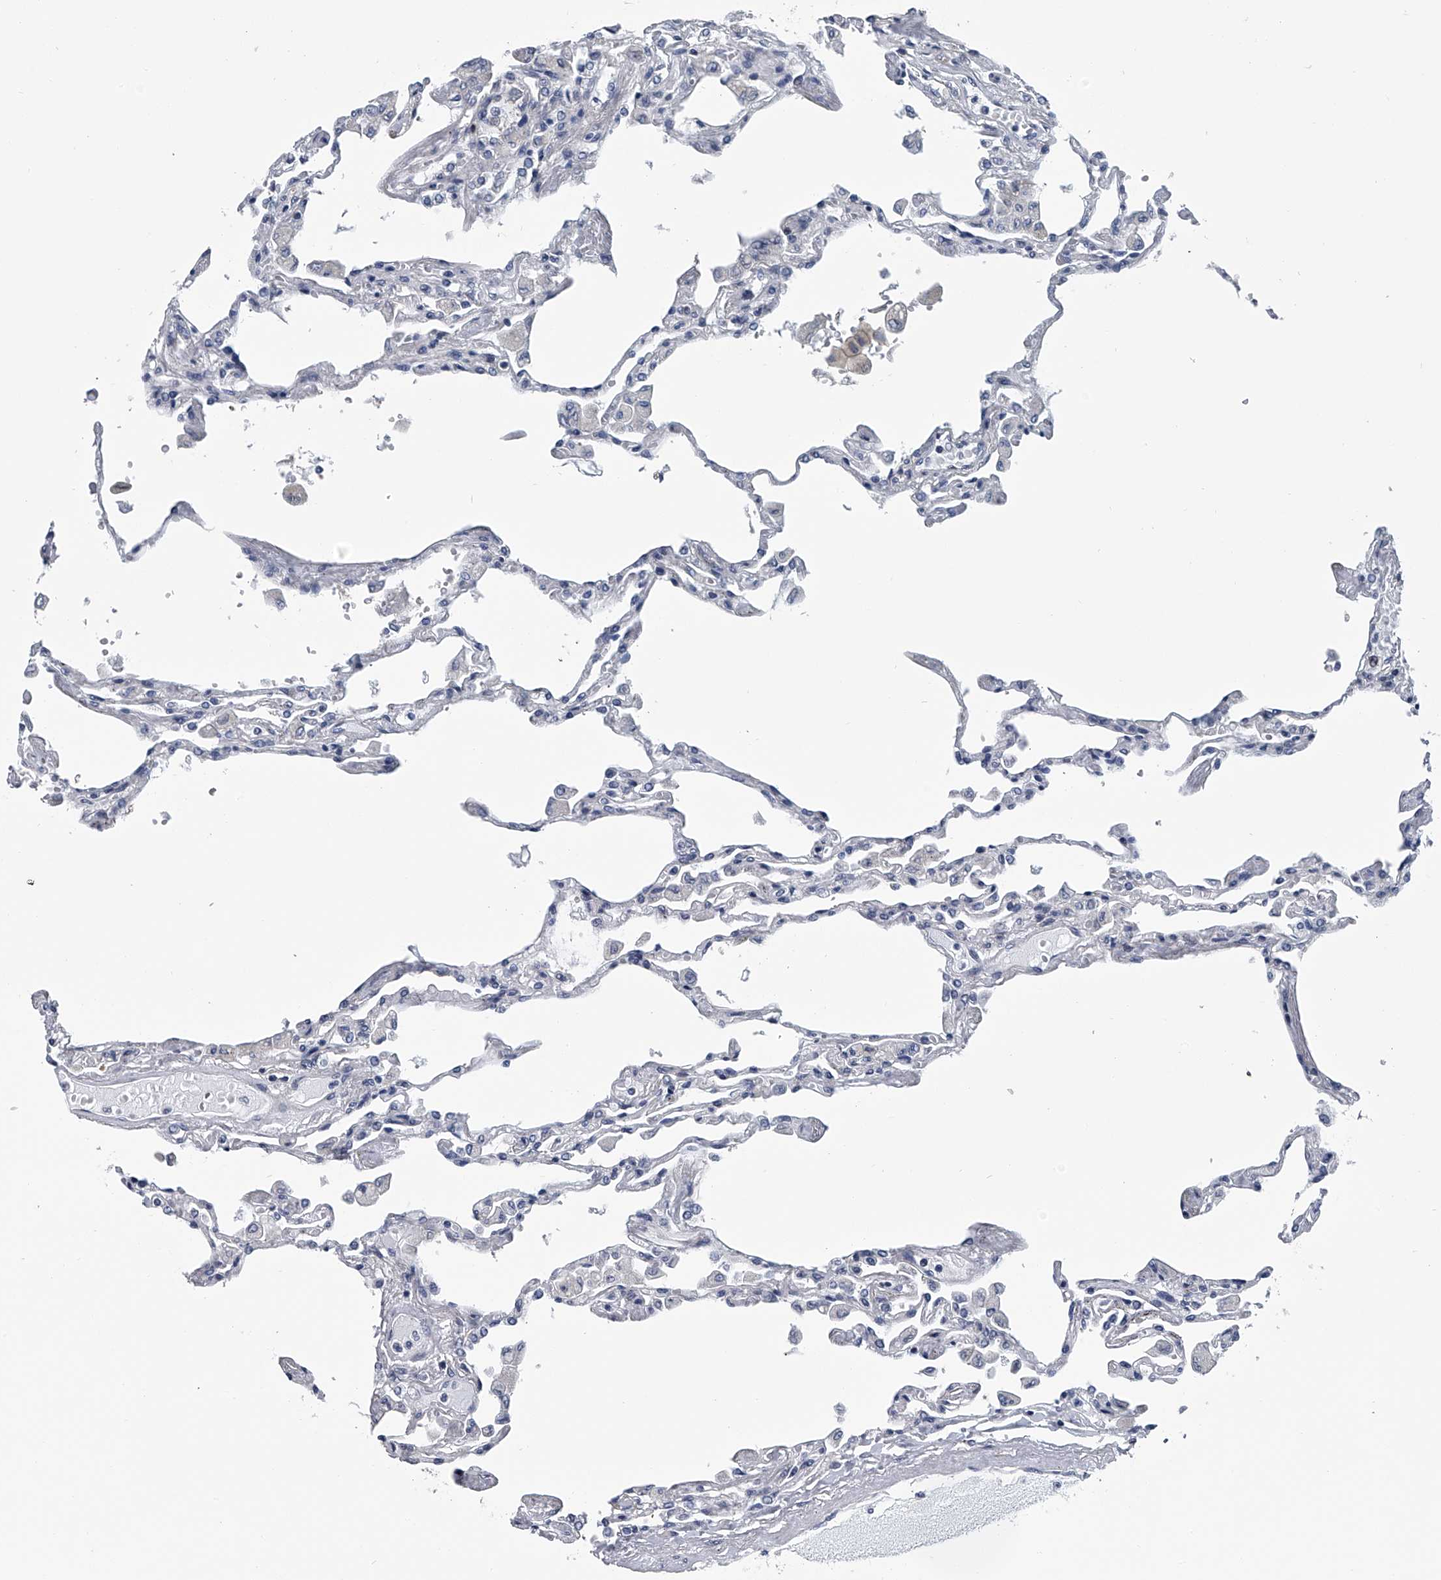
{"staining": {"intensity": "weak", "quantity": "<25%", "location": "cytoplasmic/membranous"}, "tissue": "lung", "cell_type": "Alveolar cells", "image_type": "normal", "snomed": [{"axis": "morphology", "description": "Normal tissue, NOS"}, {"axis": "topography", "description": "Bronchus"}, {"axis": "topography", "description": "Lung"}], "caption": "IHC micrograph of benign human lung stained for a protein (brown), which displays no expression in alveolar cells.", "gene": "PPP2R5D", "patient": {"sex": "female", "age": 49}}